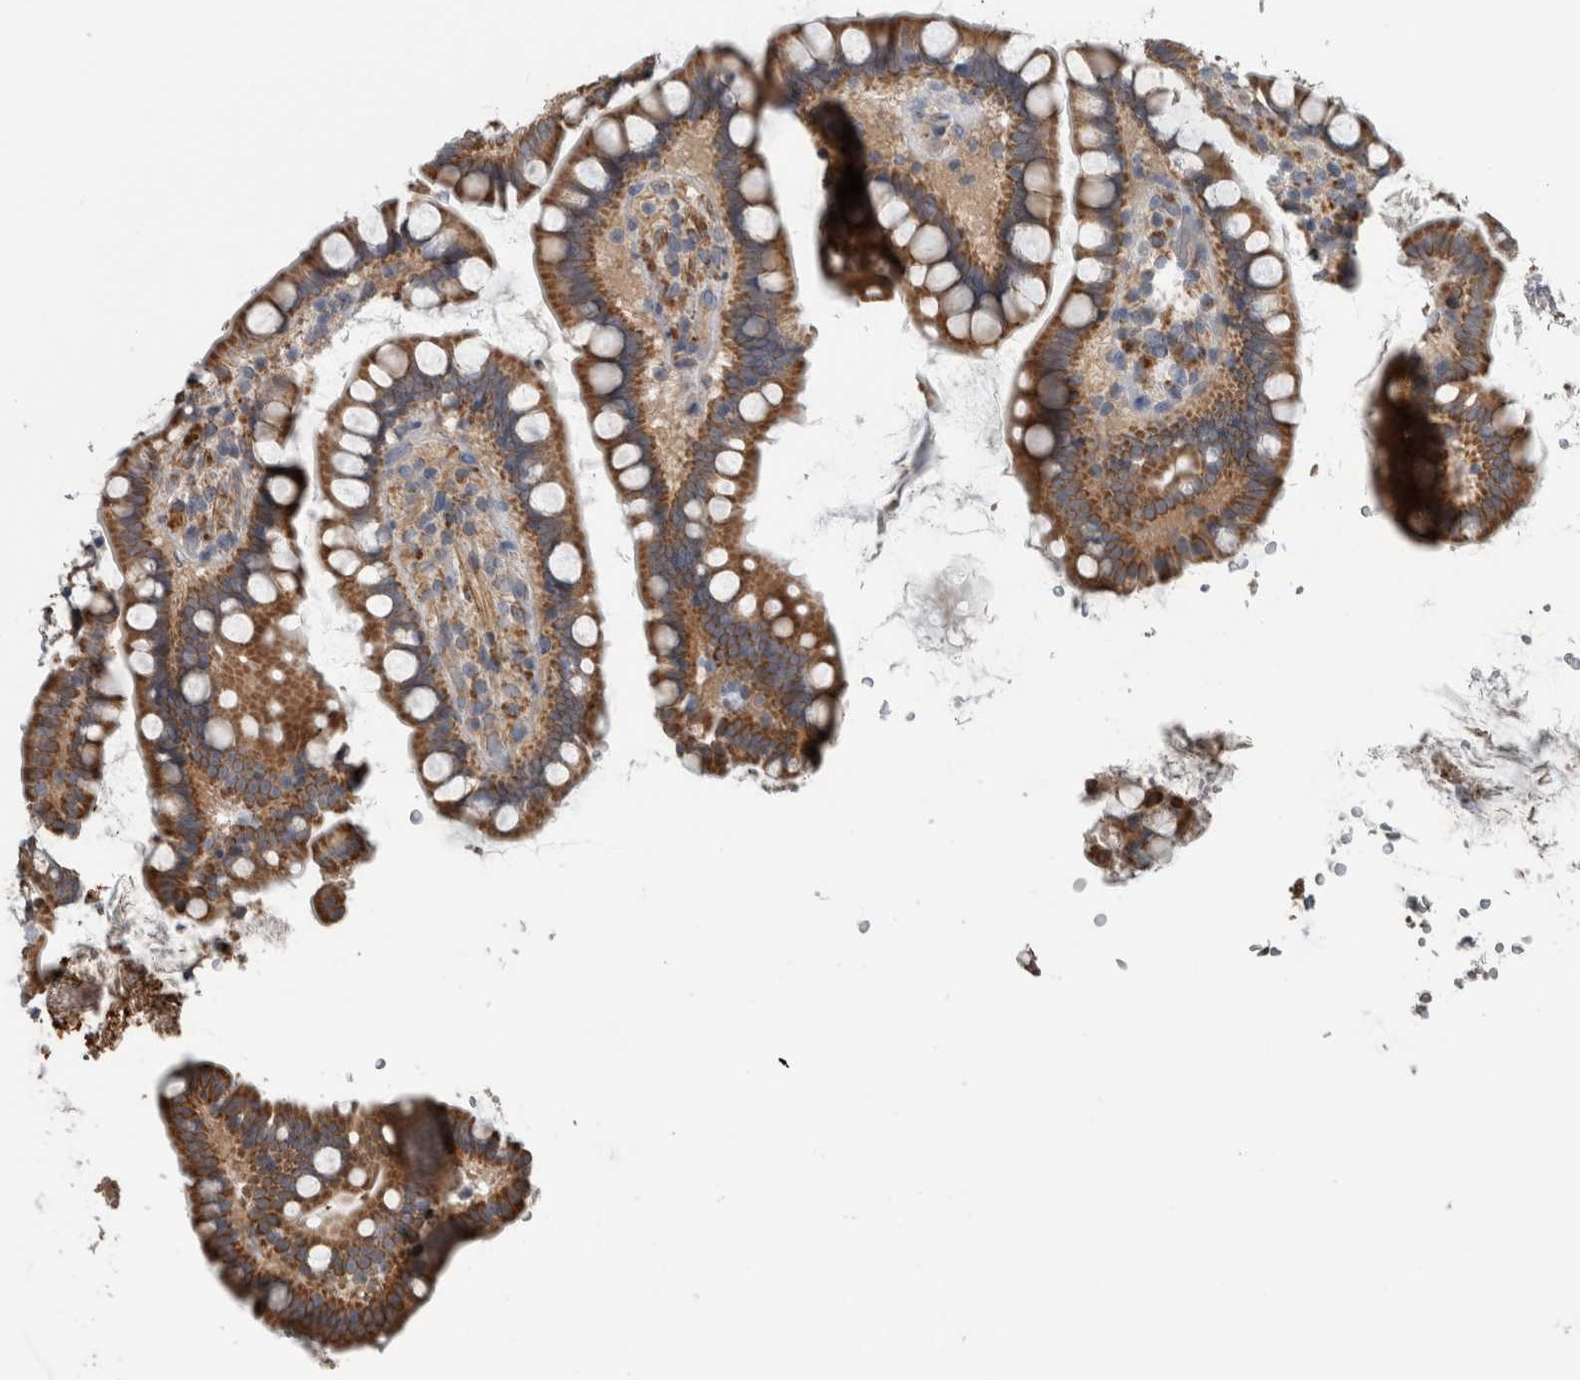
{"staining": {"intensity": "strong", "quantity": ">75%", "location": "cytoplasmic/membranous"}, "tissue": "small intestine", "cell_type": "Glandular cells", "image_type": "normal", "snomed": [{"axis": "morphology", "description": "Normal tissue, NOS"}, {"axis": "topography", "description": "Smooth muscle"}, {"axis": "topography", "description": "Small intestine"}], "caption": "Protein expression analysis of normal human small intestine reveals strong cytoplasmic/membranous staining in about >75% of glandular cells. Using DAB (3,3'-diaminobenzidine) (brown) and hematoxylin (blue) stains, captured at high magnification using brightfield microscopy.", "gene": "ARMC1", "patient": {"sex": "female", "age": 84}}